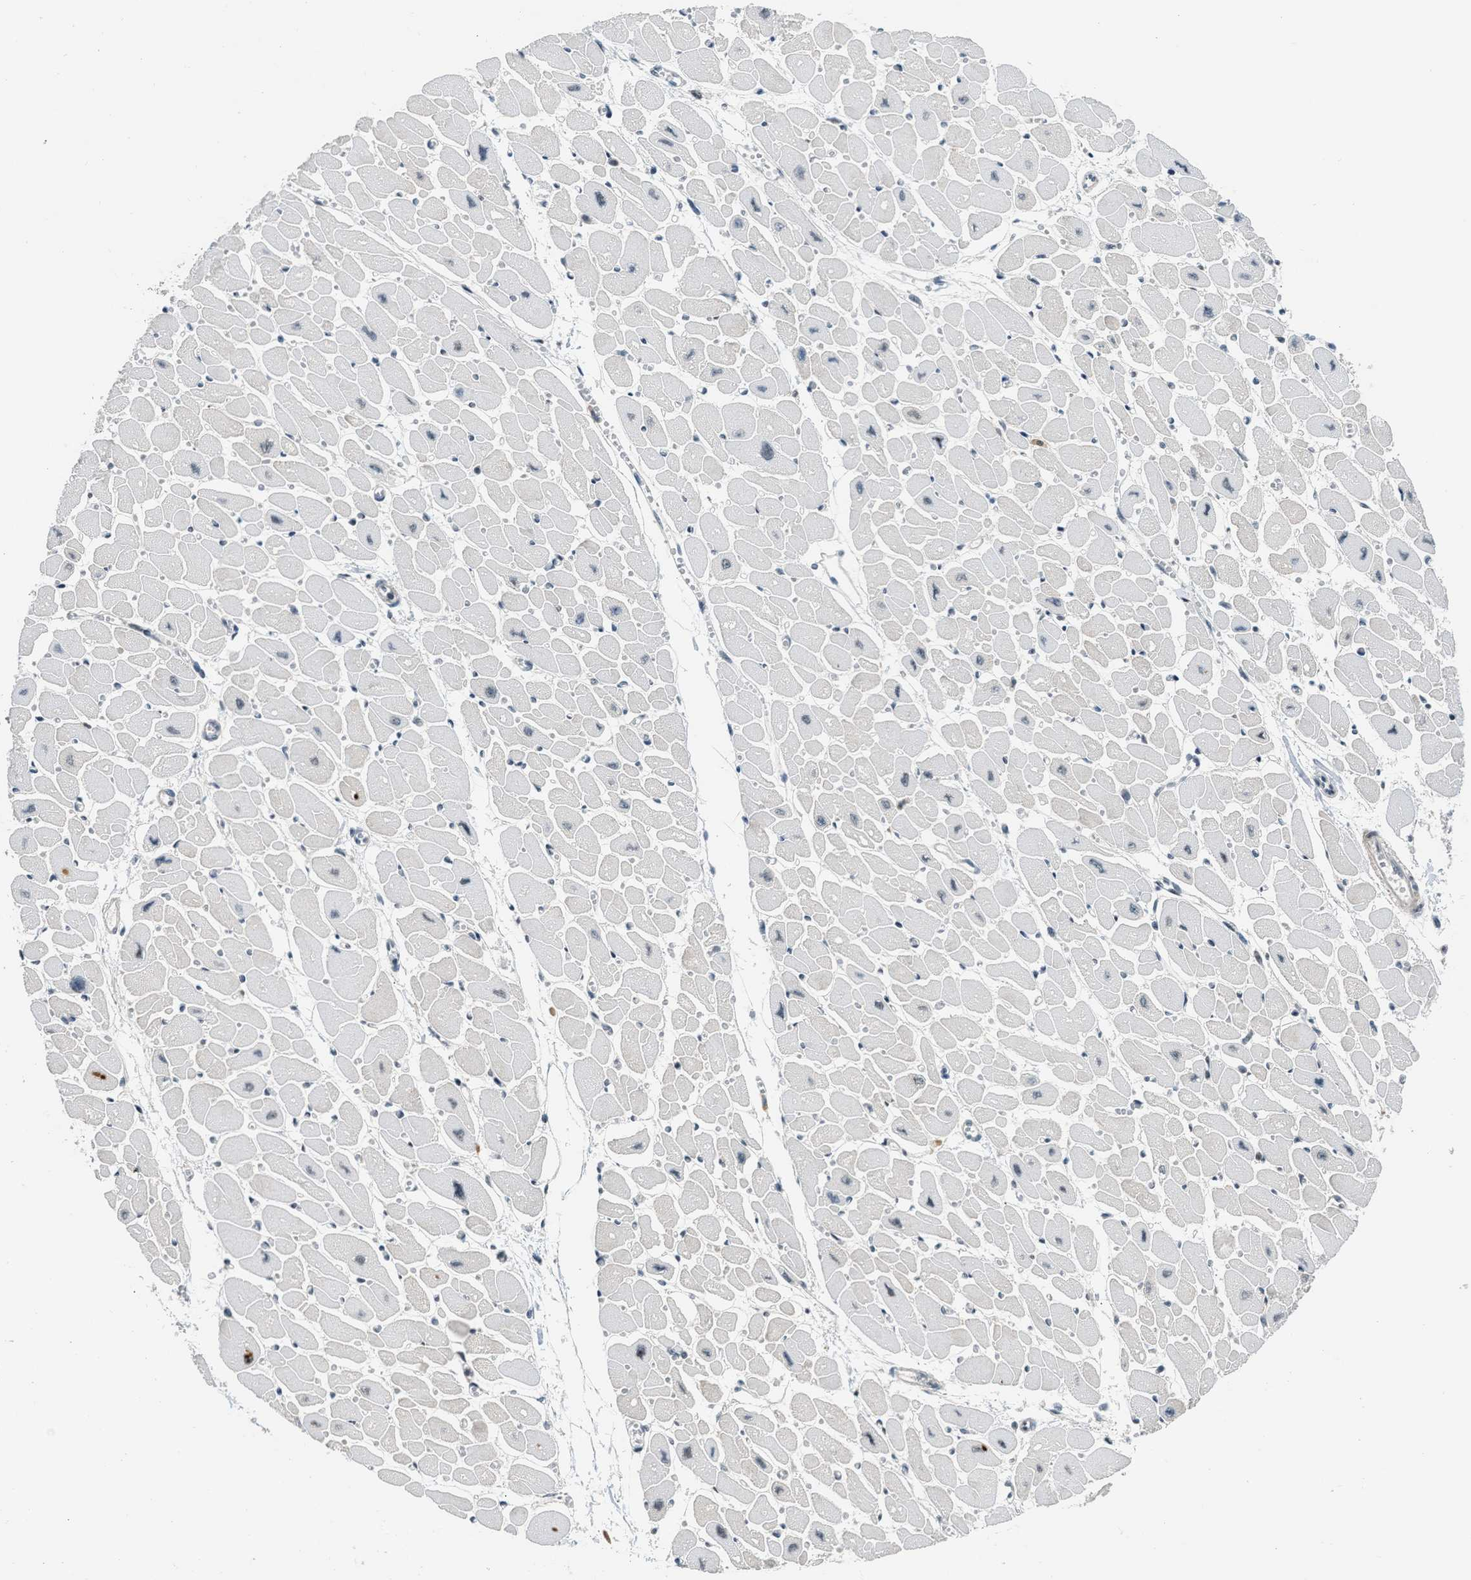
{"staining": {"intensity": "weak", "quantity": "25%-75%", "location": "cytoplasmic/membranous"}, "tissue": "heart muscle", "cell_type": "Cardiomyocytes", "image_type": "normal", "snomed": [{"axis": "morphology", "description": "Normal tissue, NOS"}, {"axis": "topography", "description": "Heart"}], "caption": "Immunohistochemistry of unremarkable human heart muscle demonstrates low levels of weak cytoplasmic/membranous positivity in approximately 25%-75% of cardiomyocytes.", "gene": "TTBK2", "patient": {"sex": "female", "age": 54}}